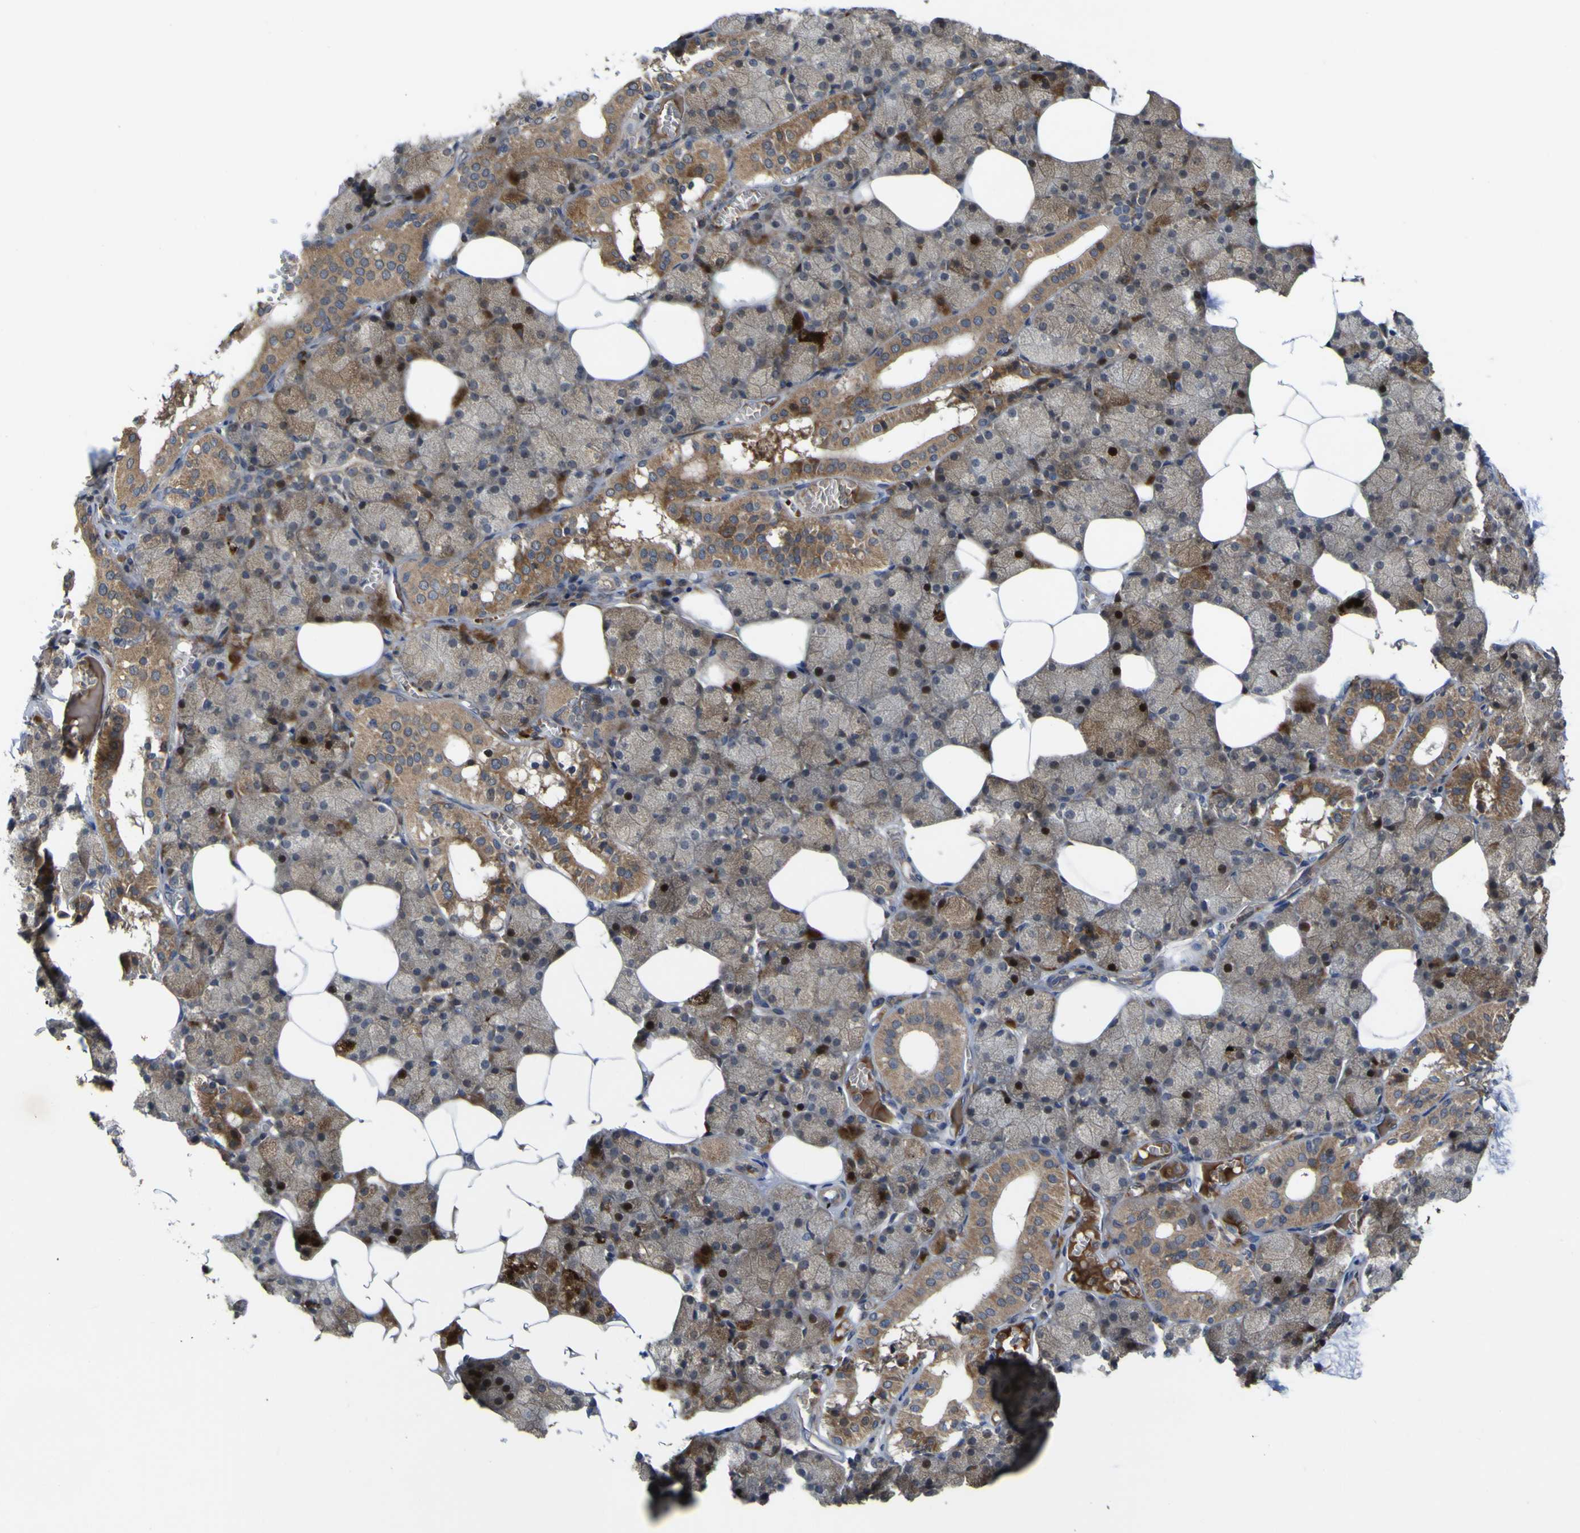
{"staining": {"intensity": "strong", "quantity": "25%-75%", "location": "cytoplasmic/membranous"}, "tissue": "salivary gland", "cell_type": "Glandular cells", "image_type": "normal", "snomed": [{"axis": "morphology", "description": "Normal tissue, NOS"}, {"axis": "topography", "description": "Salivary gland"}], "caption": "A brown stain shows strong cytoplasmic/membranous positivity of a protein in glandular cells of benign salivary gland.", "gene": "IRAK2", "patient": {"sex": "male", "age": 62}}